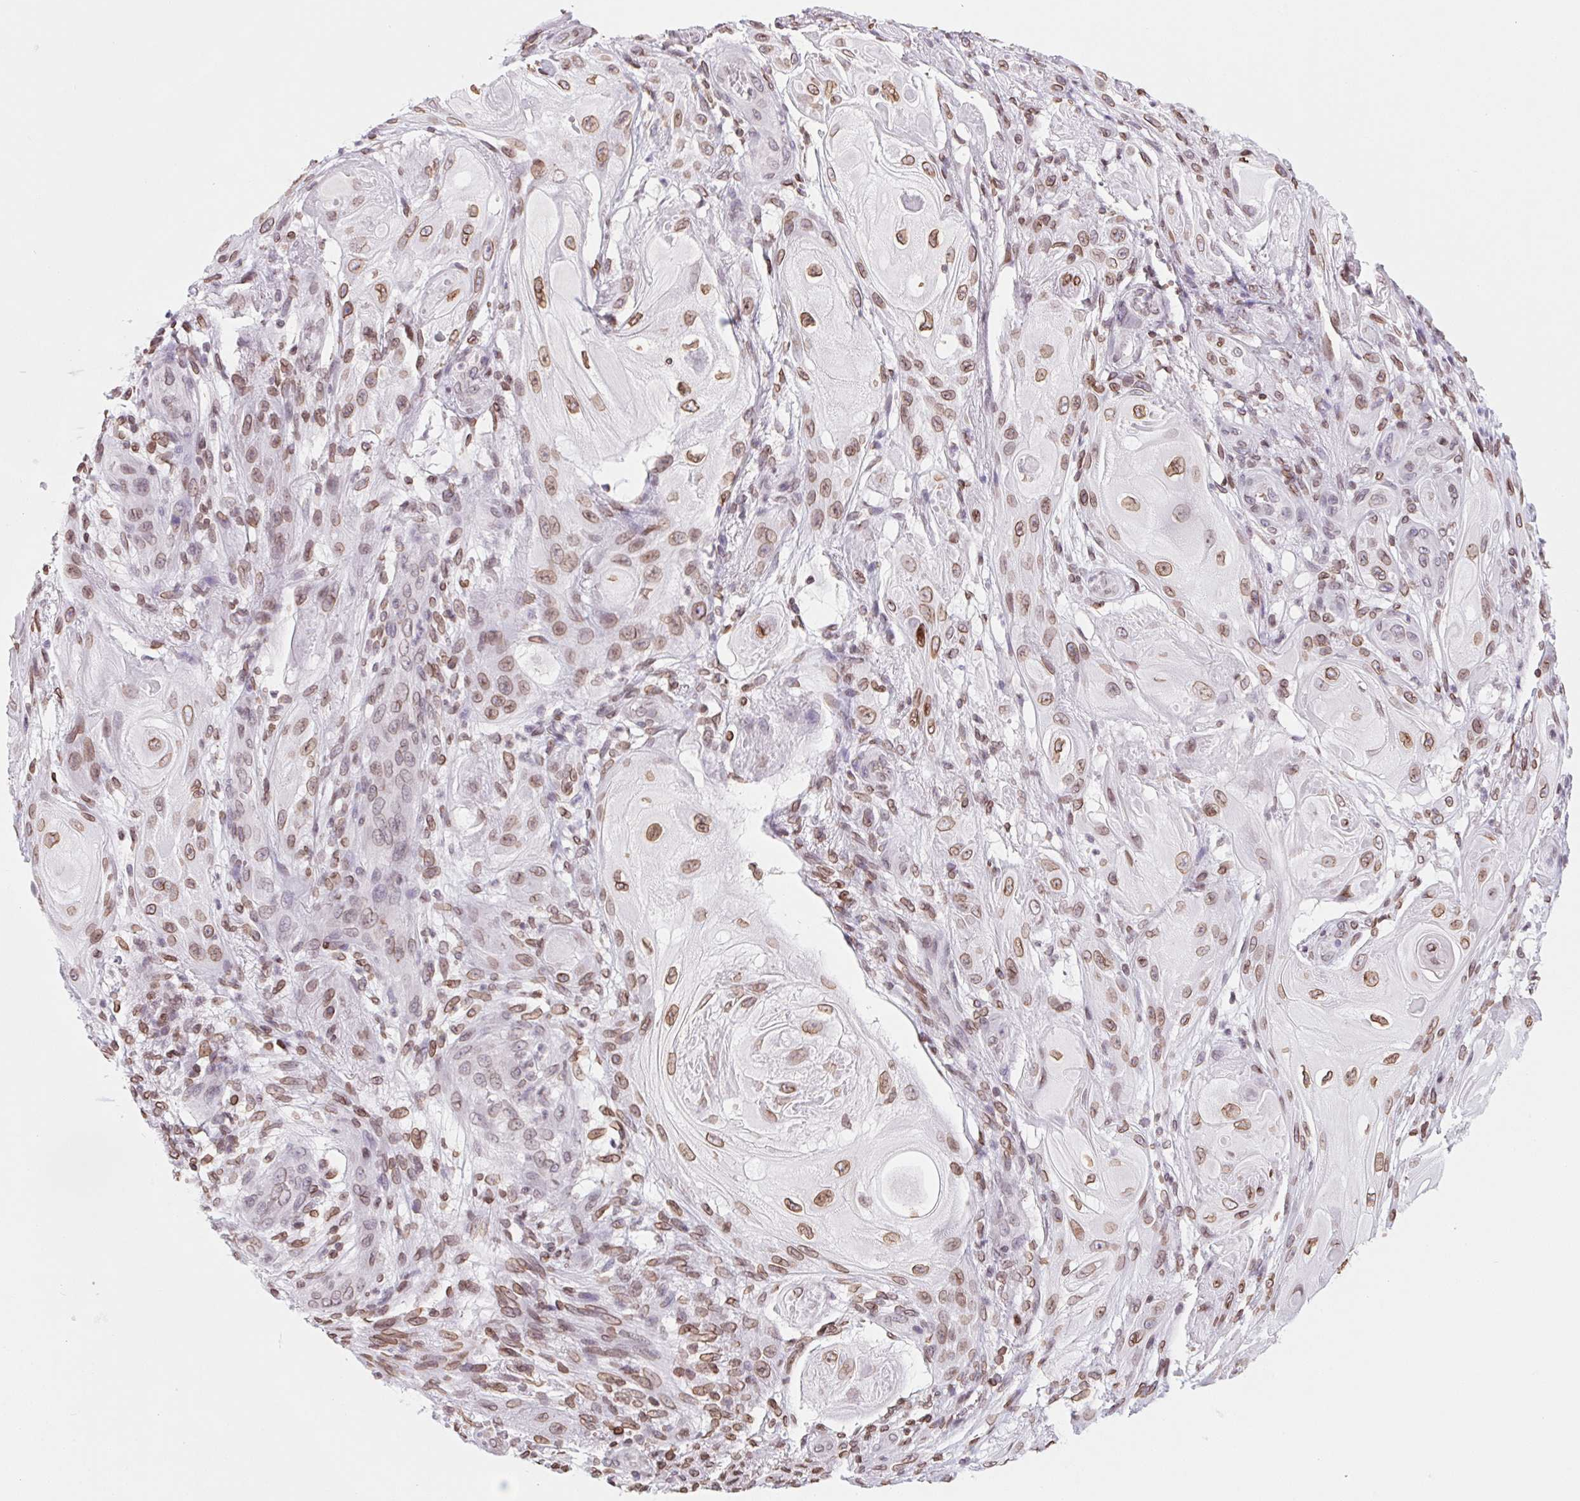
{"staining": {"intensity": "moderate", "quantity": ">75%", "location": "cytoplasmic/membranous,nuclear"}, "tissue": "skin cancer", "cell_type": "Tumor cells", "image_type": "cancer", "snomed": [{"axis": "morphology", "description": "Squamous cell carcinoma, NOS"}, {"axis": "topography", "description": "Skin"}], "caption": "Protein expression analysis of human squamous cell carcinoma (skin) reveals moderate cytoplasmic/membranous and nuclear positivity in about >75% of tumor cells. Nuclei are stained in blue.", "gene": "LMNB2", "patient": {"sex": "male", "age": 62}}